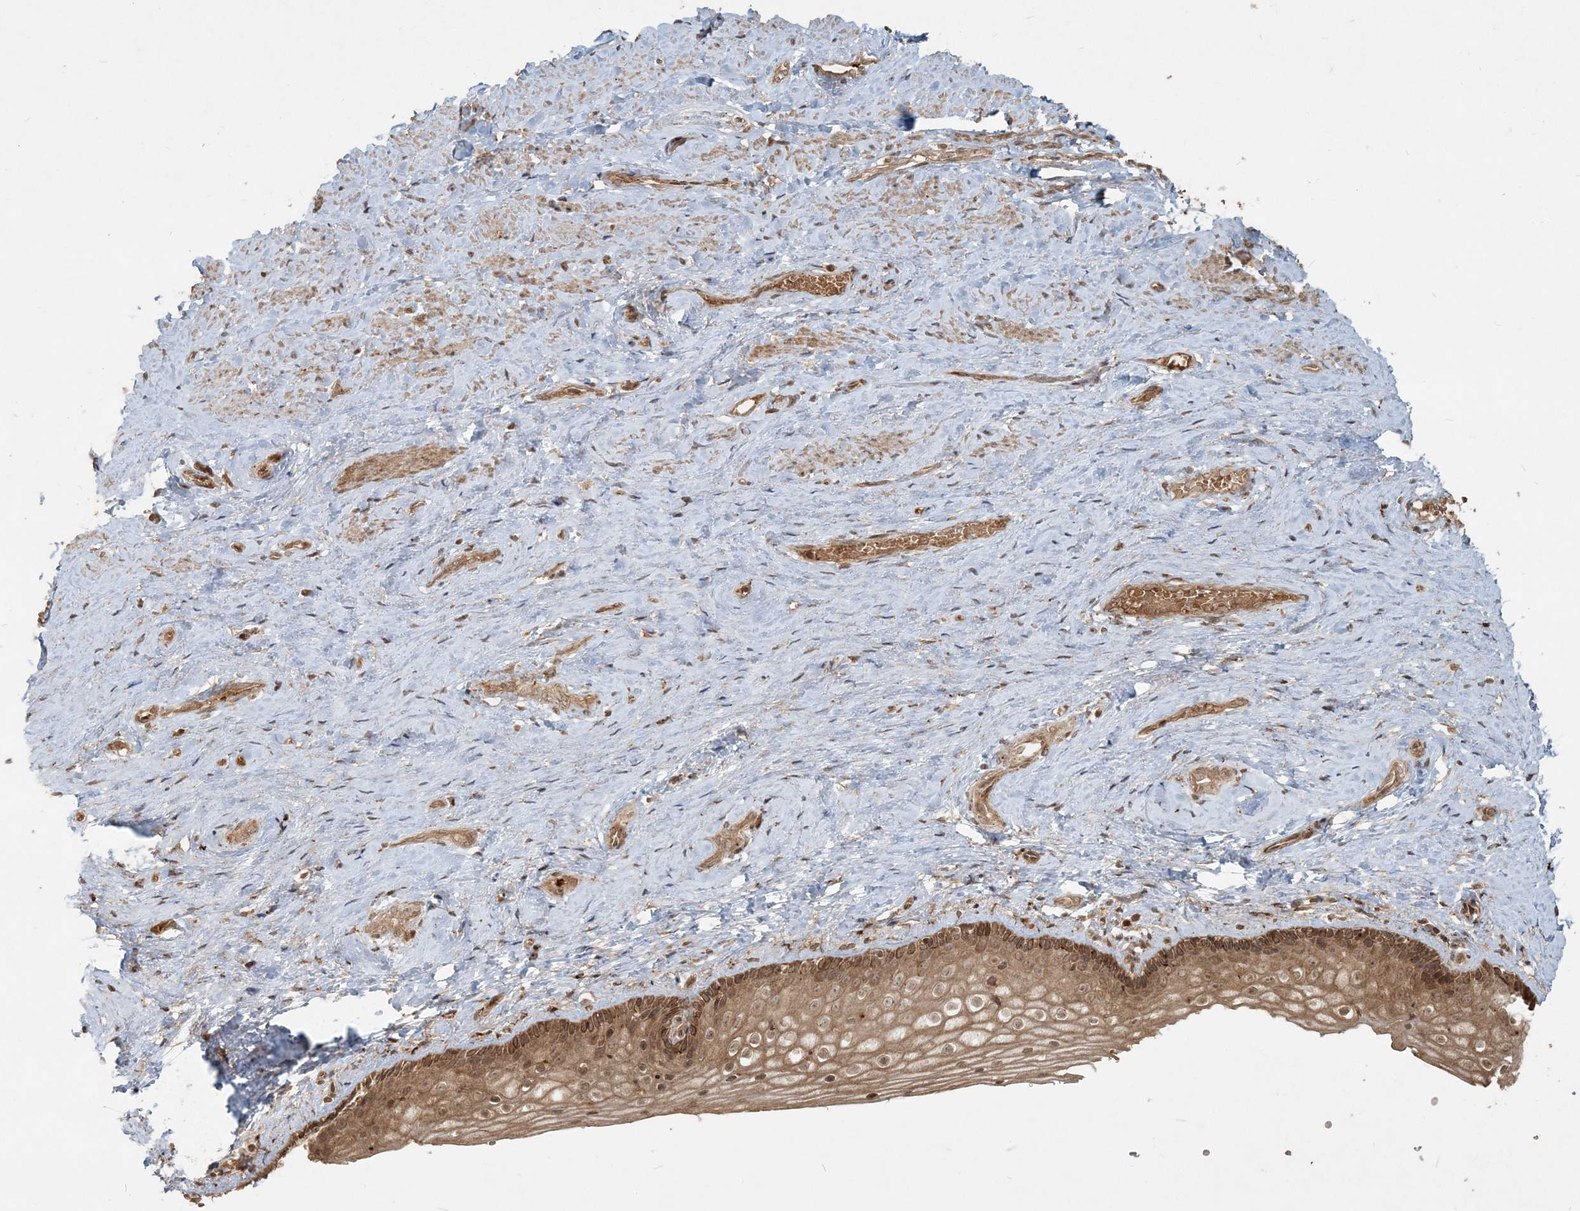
{"staining": {"intensity": "moderate", "quantity": ">75%", "location": "cytoplasmic/membranous"}, "tissue": "vagina", "cell_type": "Squamous epithelial cells", "image_type": "normal", "snomed": [{"axis": "morphology", "description": "Normal tissue, NOS"}, {"axis": "topography", "description": "Vagina"}], "caption": "IHC staining of unremarkable vagina, which demonstrates medium levels of moderate cytoplasmic/membranous positivity in approximately >75% of squamous epithelial cells indicating moderate cytoplasmic/membranous protein positivity. The staining was performed using DAB (3,3'-diaminobenzidine) (brown) for protein detection and nuclei were counterstained in hematoxylin (blue).", "gene": "NARS1", "patient": {"sex": "female", "age": 46}}